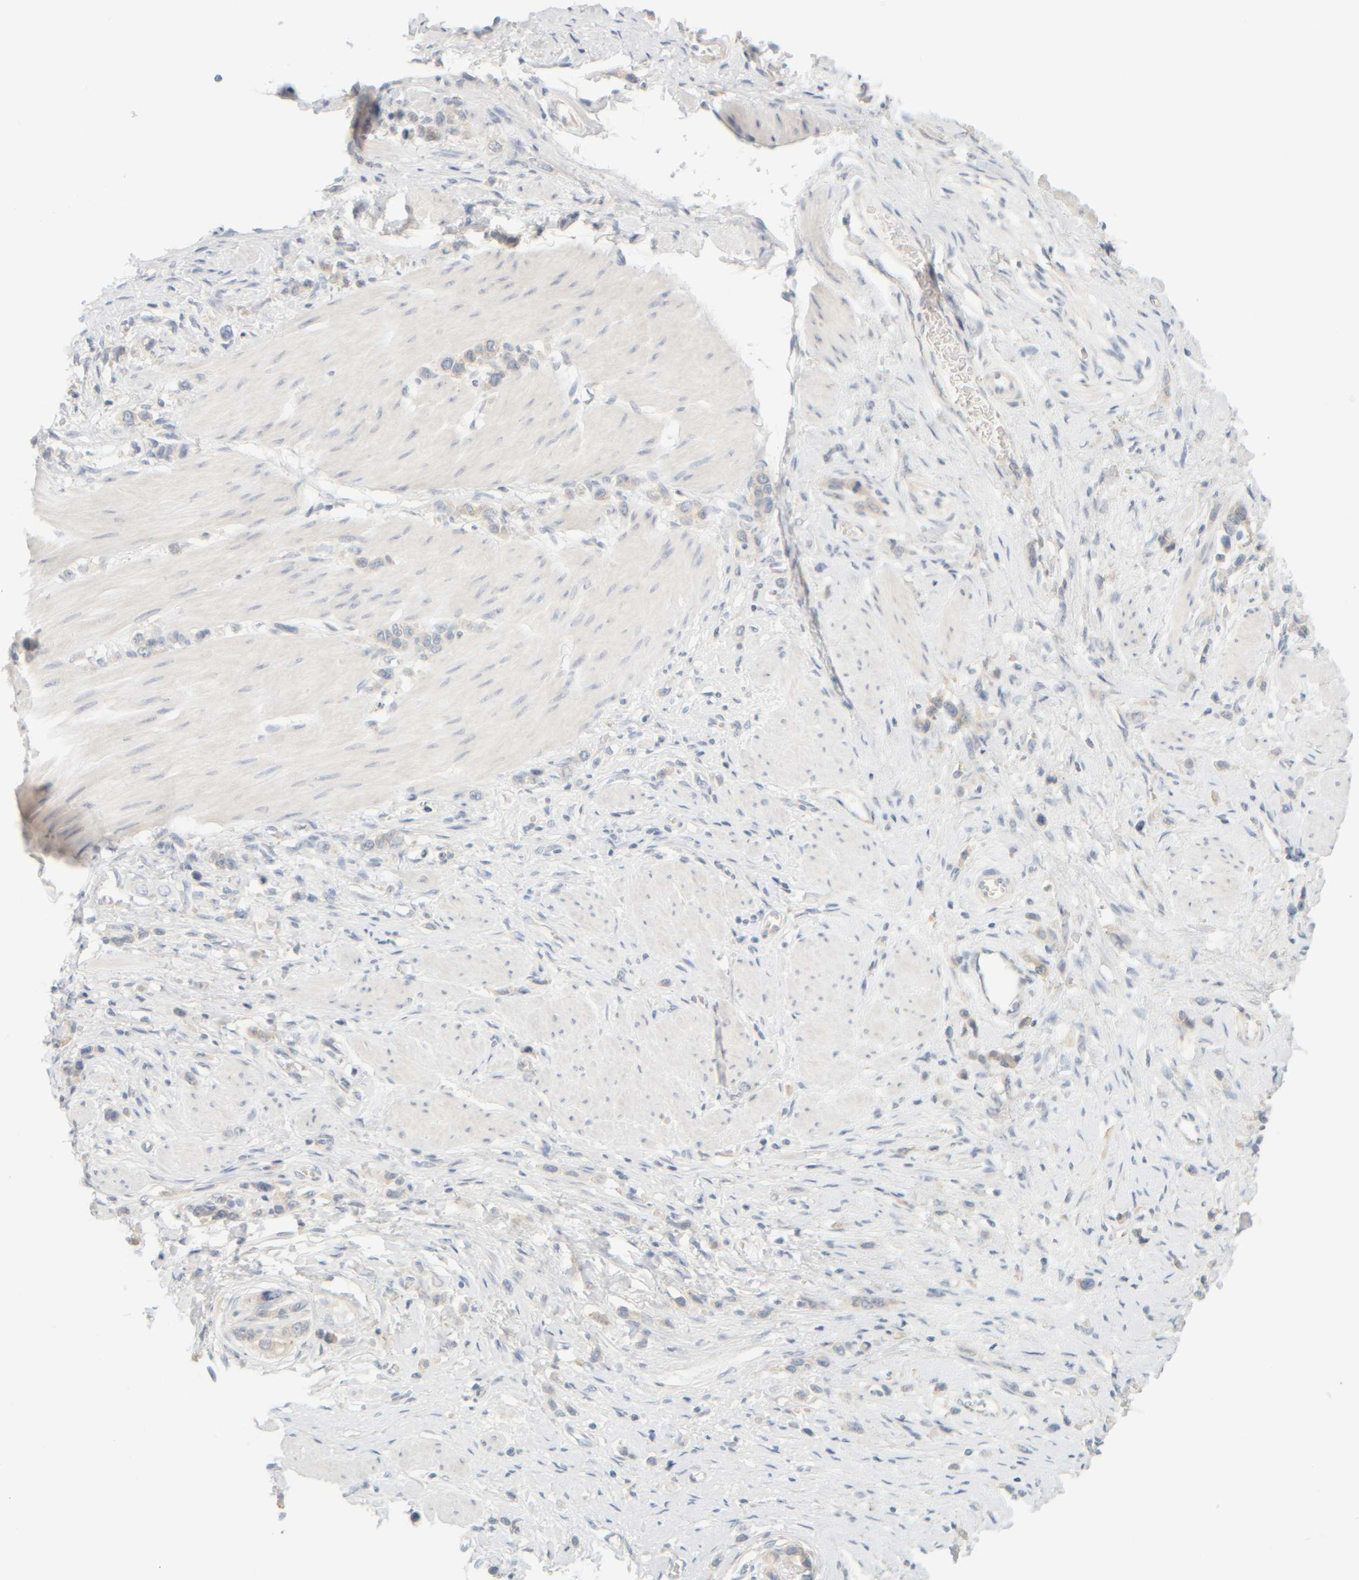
{"staining": {"intensity": "negative", "quantity": "none", "location": "none"}, "tissue": "stomach cancer", "cell_type": "Tumor cells", "image_type": "cancer", "snomed": [{"axis": "morphology", "description": "Adenocarcinoma, NOS"}, {"axis": "topography", "description": "Stomach"}], "caption": "There is no significant positivity in tumor cells of stomach cancer (adenocarcinoma).", "gene": "PTGES3L-AARSD1", "patient": {"sex": "female", "age": 65}}